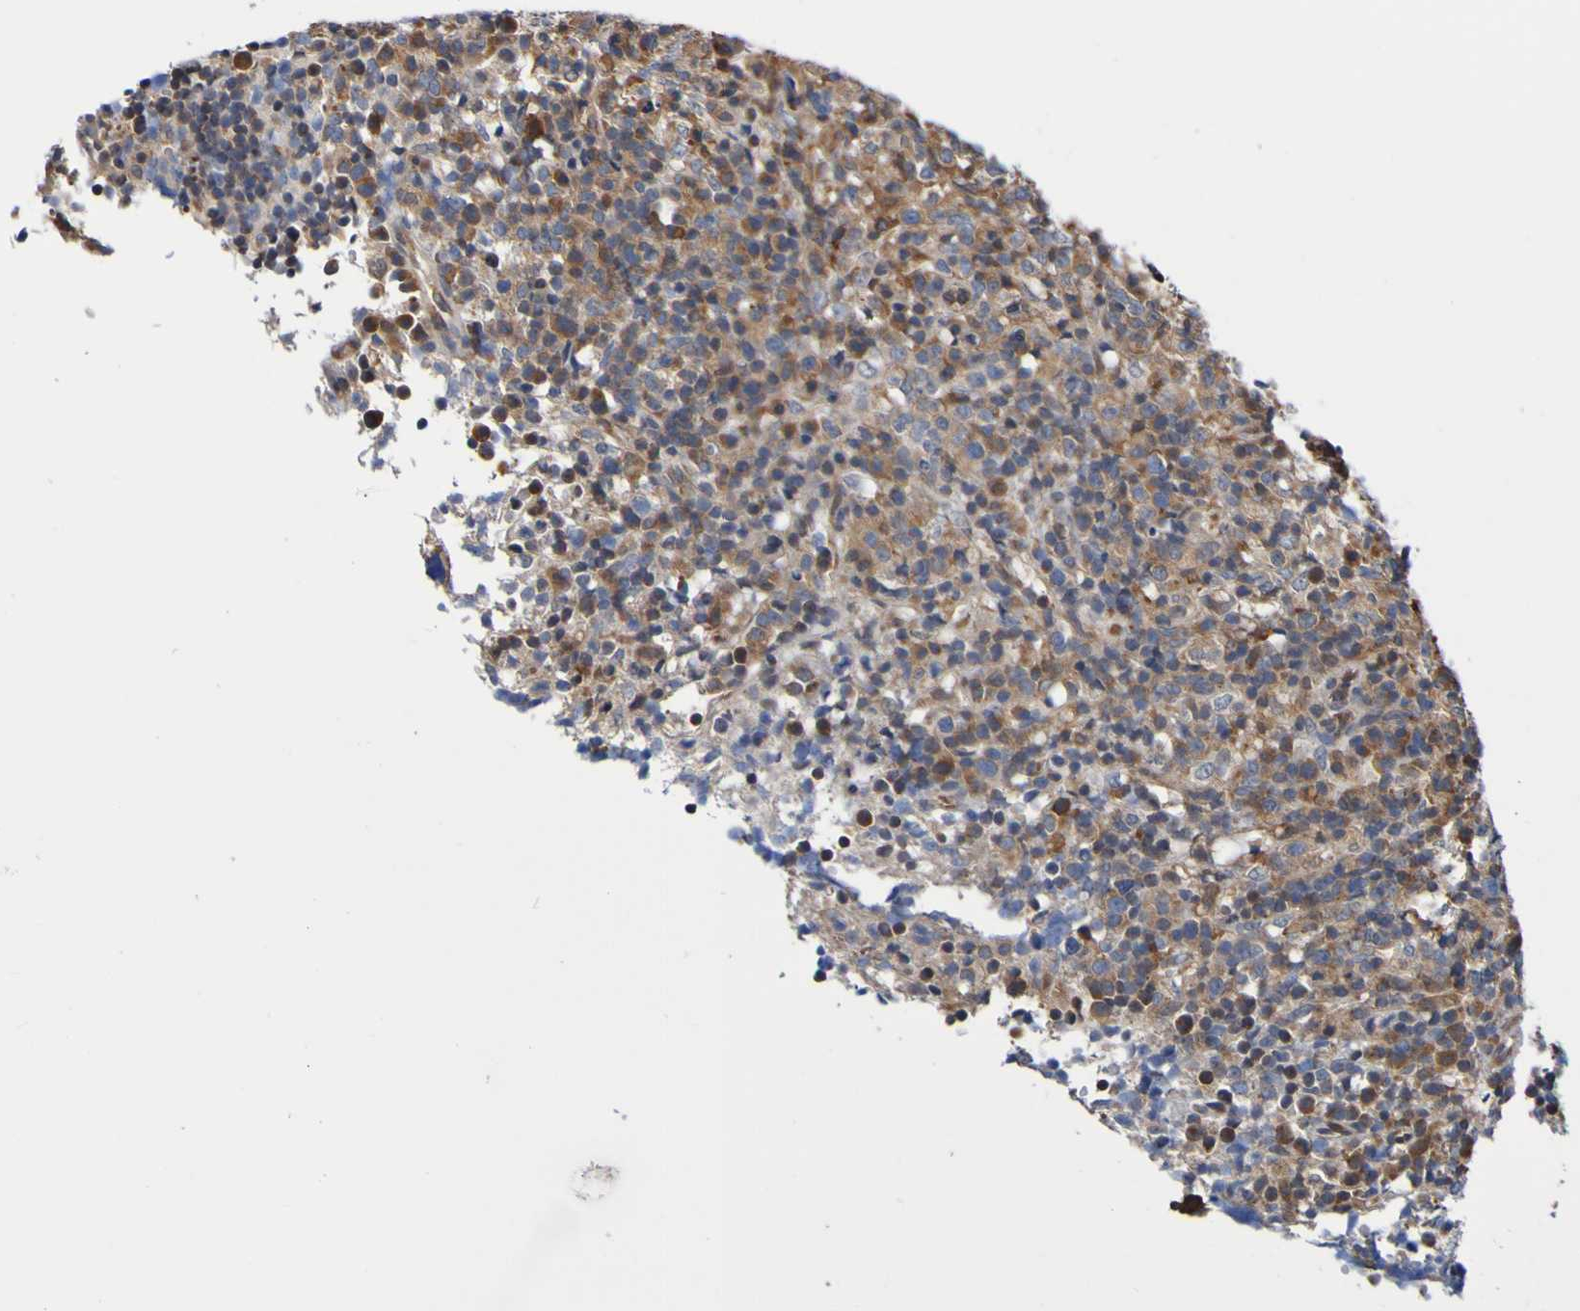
{"staining": {"intensity": "moderate", "quantity": ">75%", "location": "cytoplasmic/membranous"}, "tissue": "lymphoma", "cell_type": "Tumor cells", "image_type": "cancer", "snomed": [{"axis": "morphology", "description": "Malignant lymphoma, non-Hodgkin's type, High grade"}, {"axis": "topography", "description": "Lymph node"}], "caption": "Moderate cytoplasmic/membranous protein positivity is seen in approximately >75% of tumor cells in malignant lymphoma, non-Hodgkin's type (high-grade). (DAB (3,3'-diaminobenzidine) IHC, brown staining for protein, blue staining for nuclei).", "gene": "AXIN1", "patient": {"sex": "female", "age": 76}}